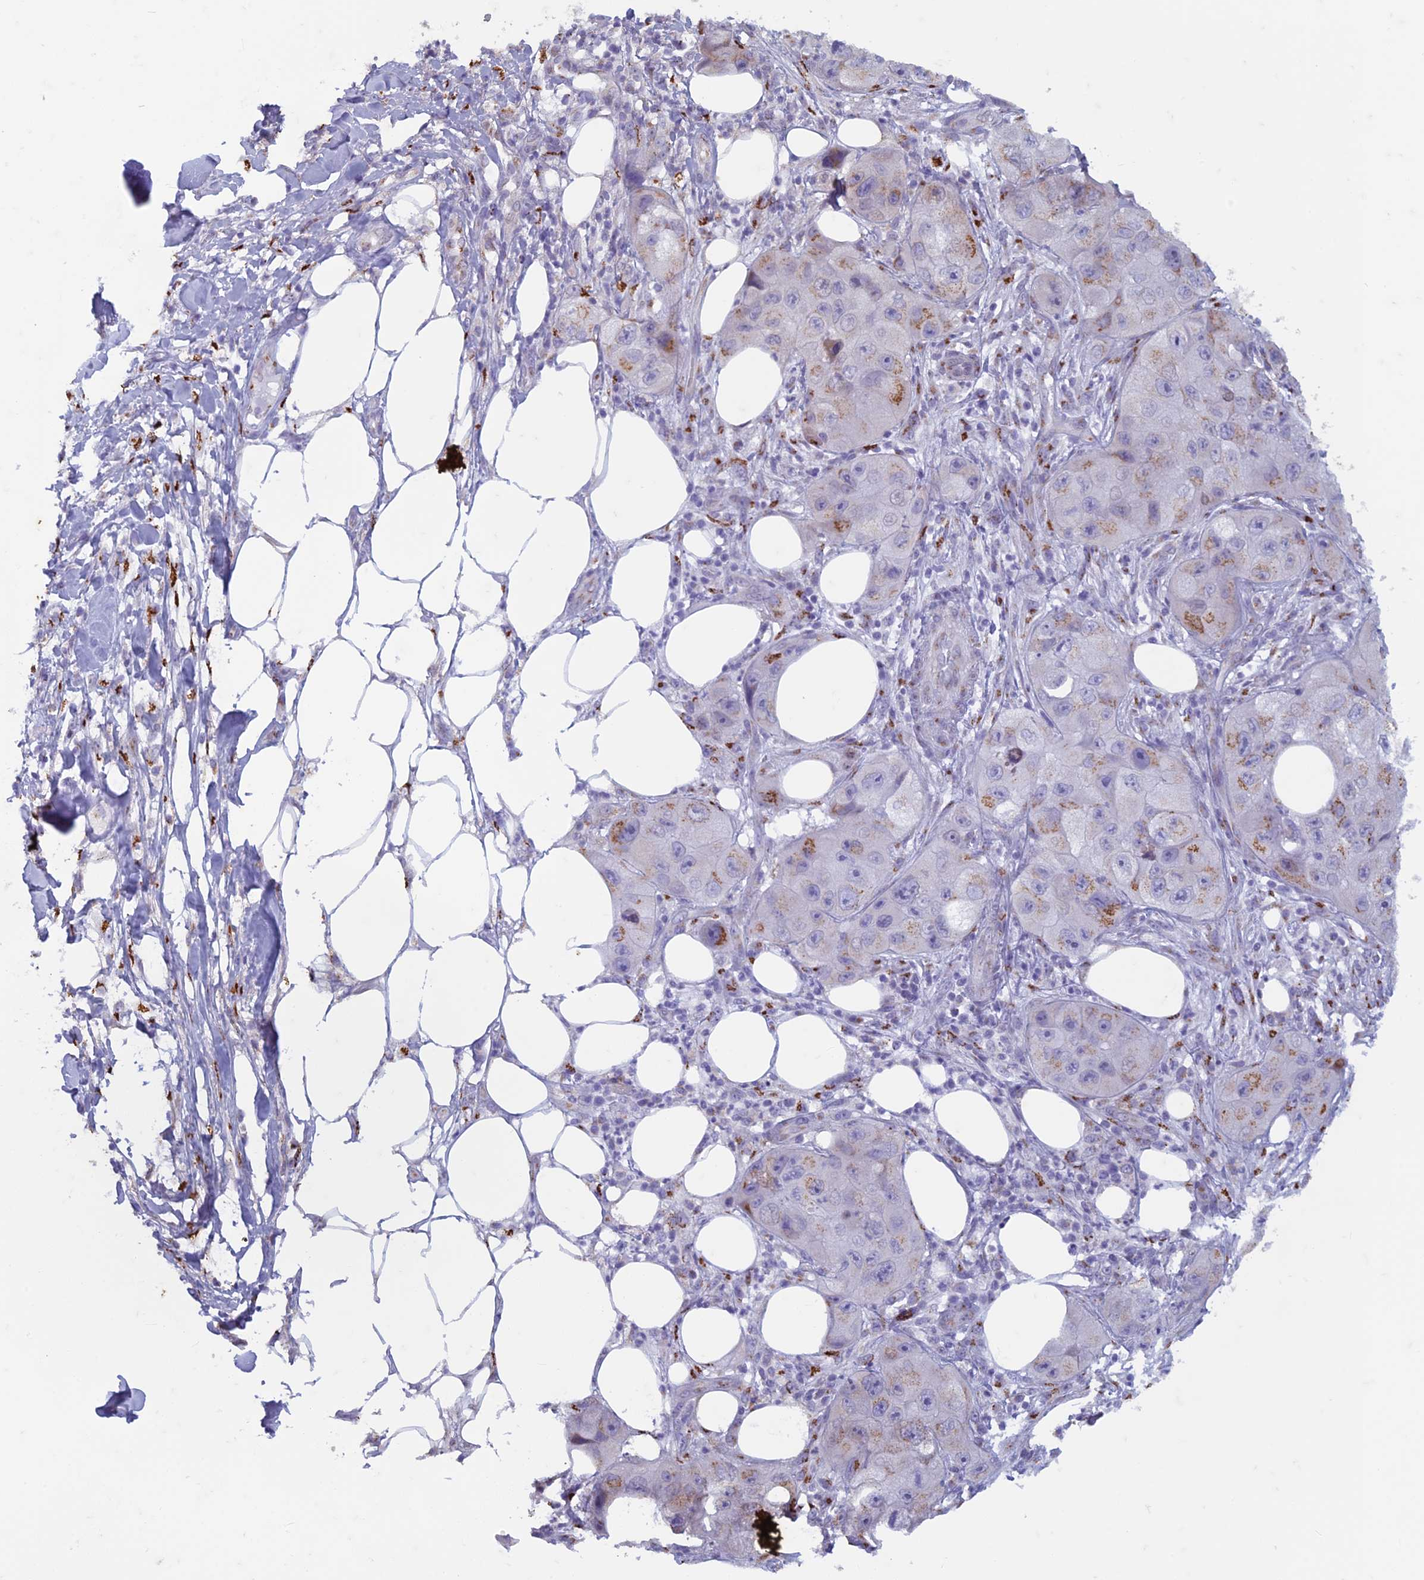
{"staining": {"intensity": "moderate", "quantity": "<25%", "location": "cytoplasmic/membranous"}, "tissue": "skin cancer", "cell_type": "Tumor cells", "image_type": "cancer", "snomed": [{"axis": "morphology", "description": "Squamous cell carcinoma, NOS"}, {"axis": "topography", "description": "Skin"}, {"axis": "topography", "description": "Subcutis"}], "caption": "IHC of human skin squamous cell carcinoma demonstrates low levels of moderate cytoplasmic/membranous expression in approximately <25% of tumor cells. (DAB = brown stain, brightfield microscopy at high magnification).", "gene": "FAM3C", "patient": {"sex": "male", "age": 73}}